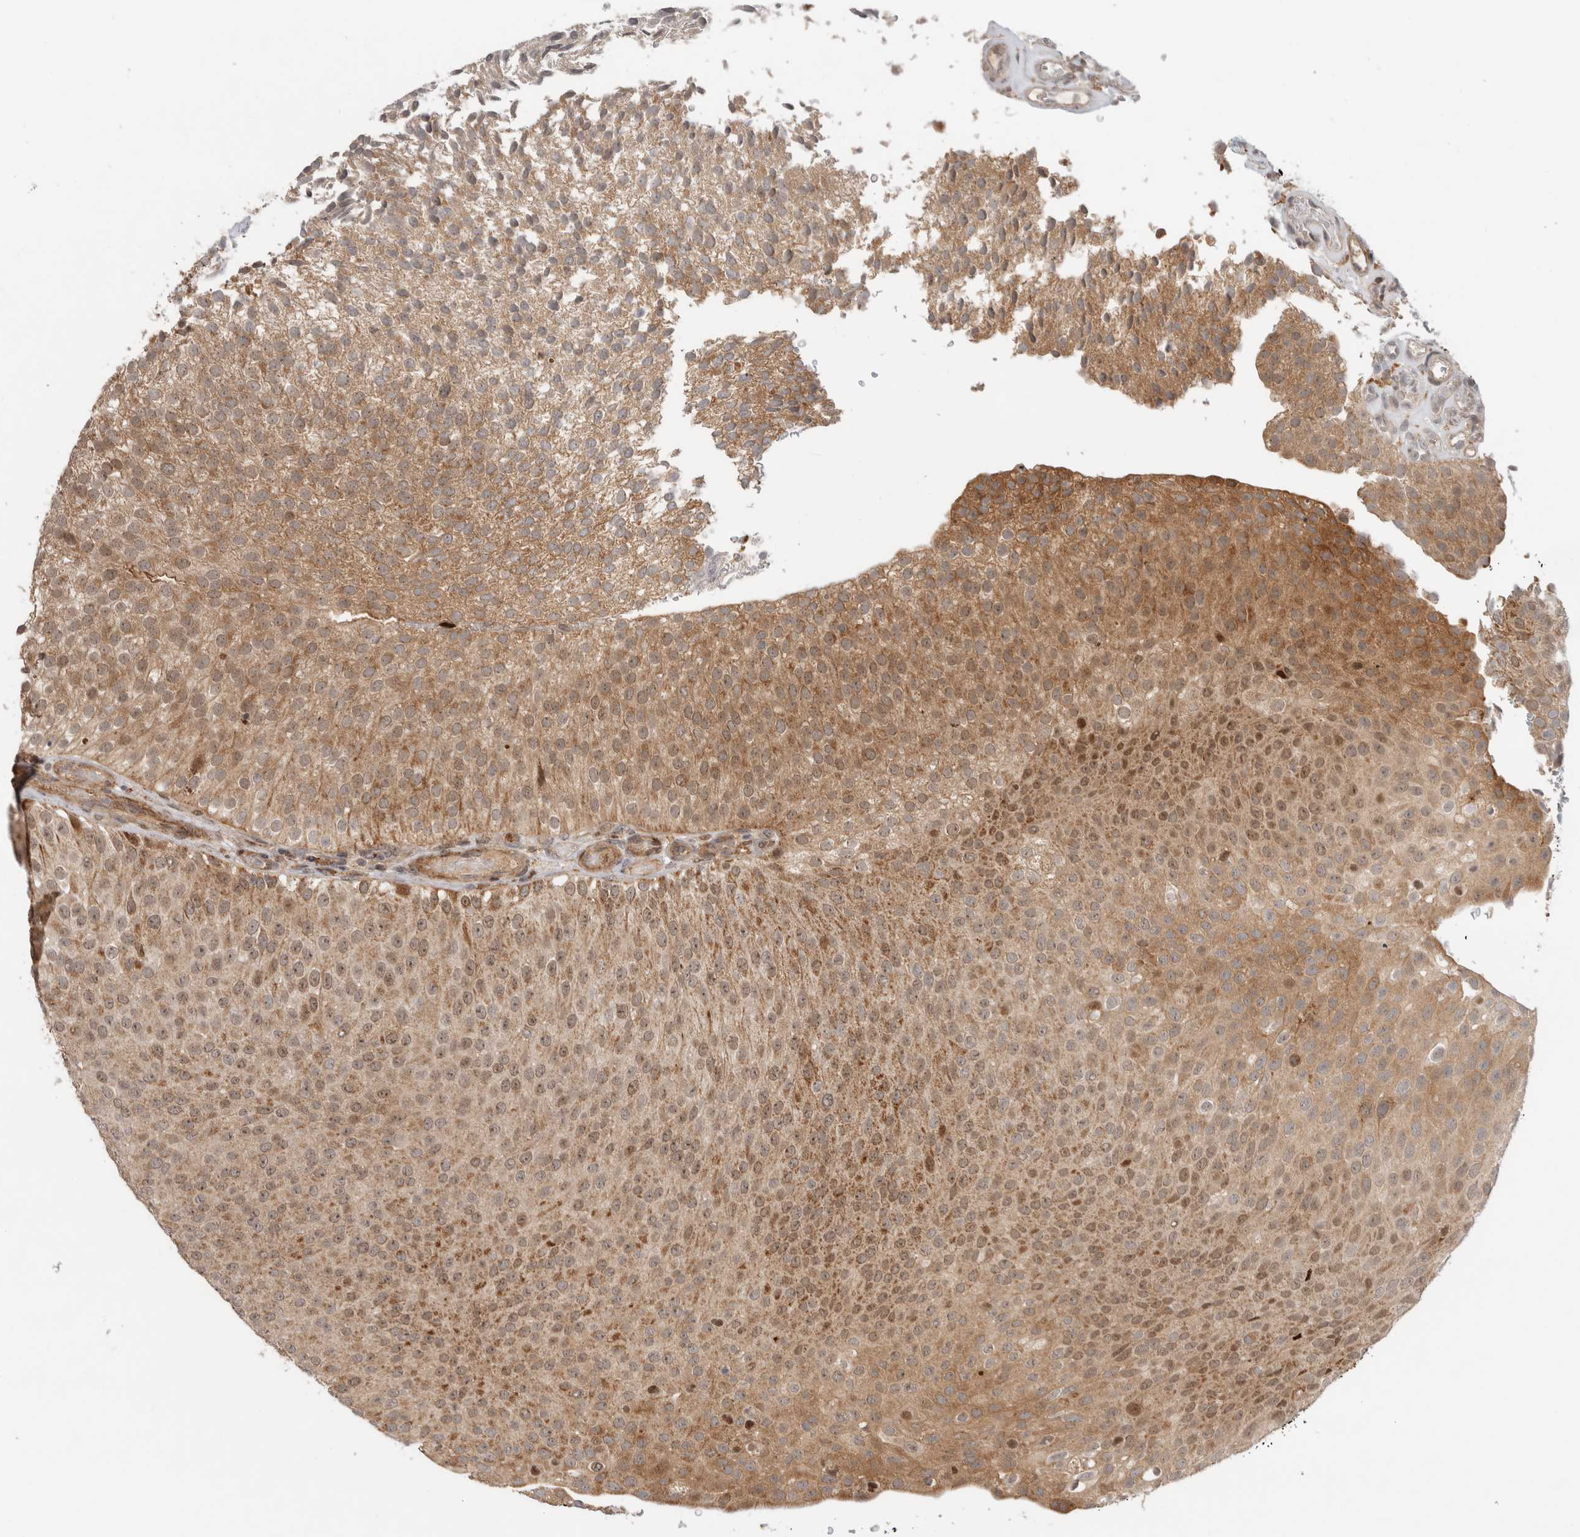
{"staining": {"intensity": "moderate", "quantity": ">75%", "location": "cytoplasmic/membranous,nuclear"}, "tissue": "urothelial cancer", "cell_type": "Tumor cells", "image_type": "cancer", "snomed": [{"axis": "morphology", "description": "Urothelial carcinoma, Low grade"}, {"axis": "topography", "description": "Urinary bladder"}], "caption": "Human low-grade urothelial carcinoma stained with a brown dye demonstrates moderate cytoplasmic/membranous and nuclear positive staining in about >75% of tumor cells.", "gene": "INSRR", "patient": {"sex": "male", "age": 78}}